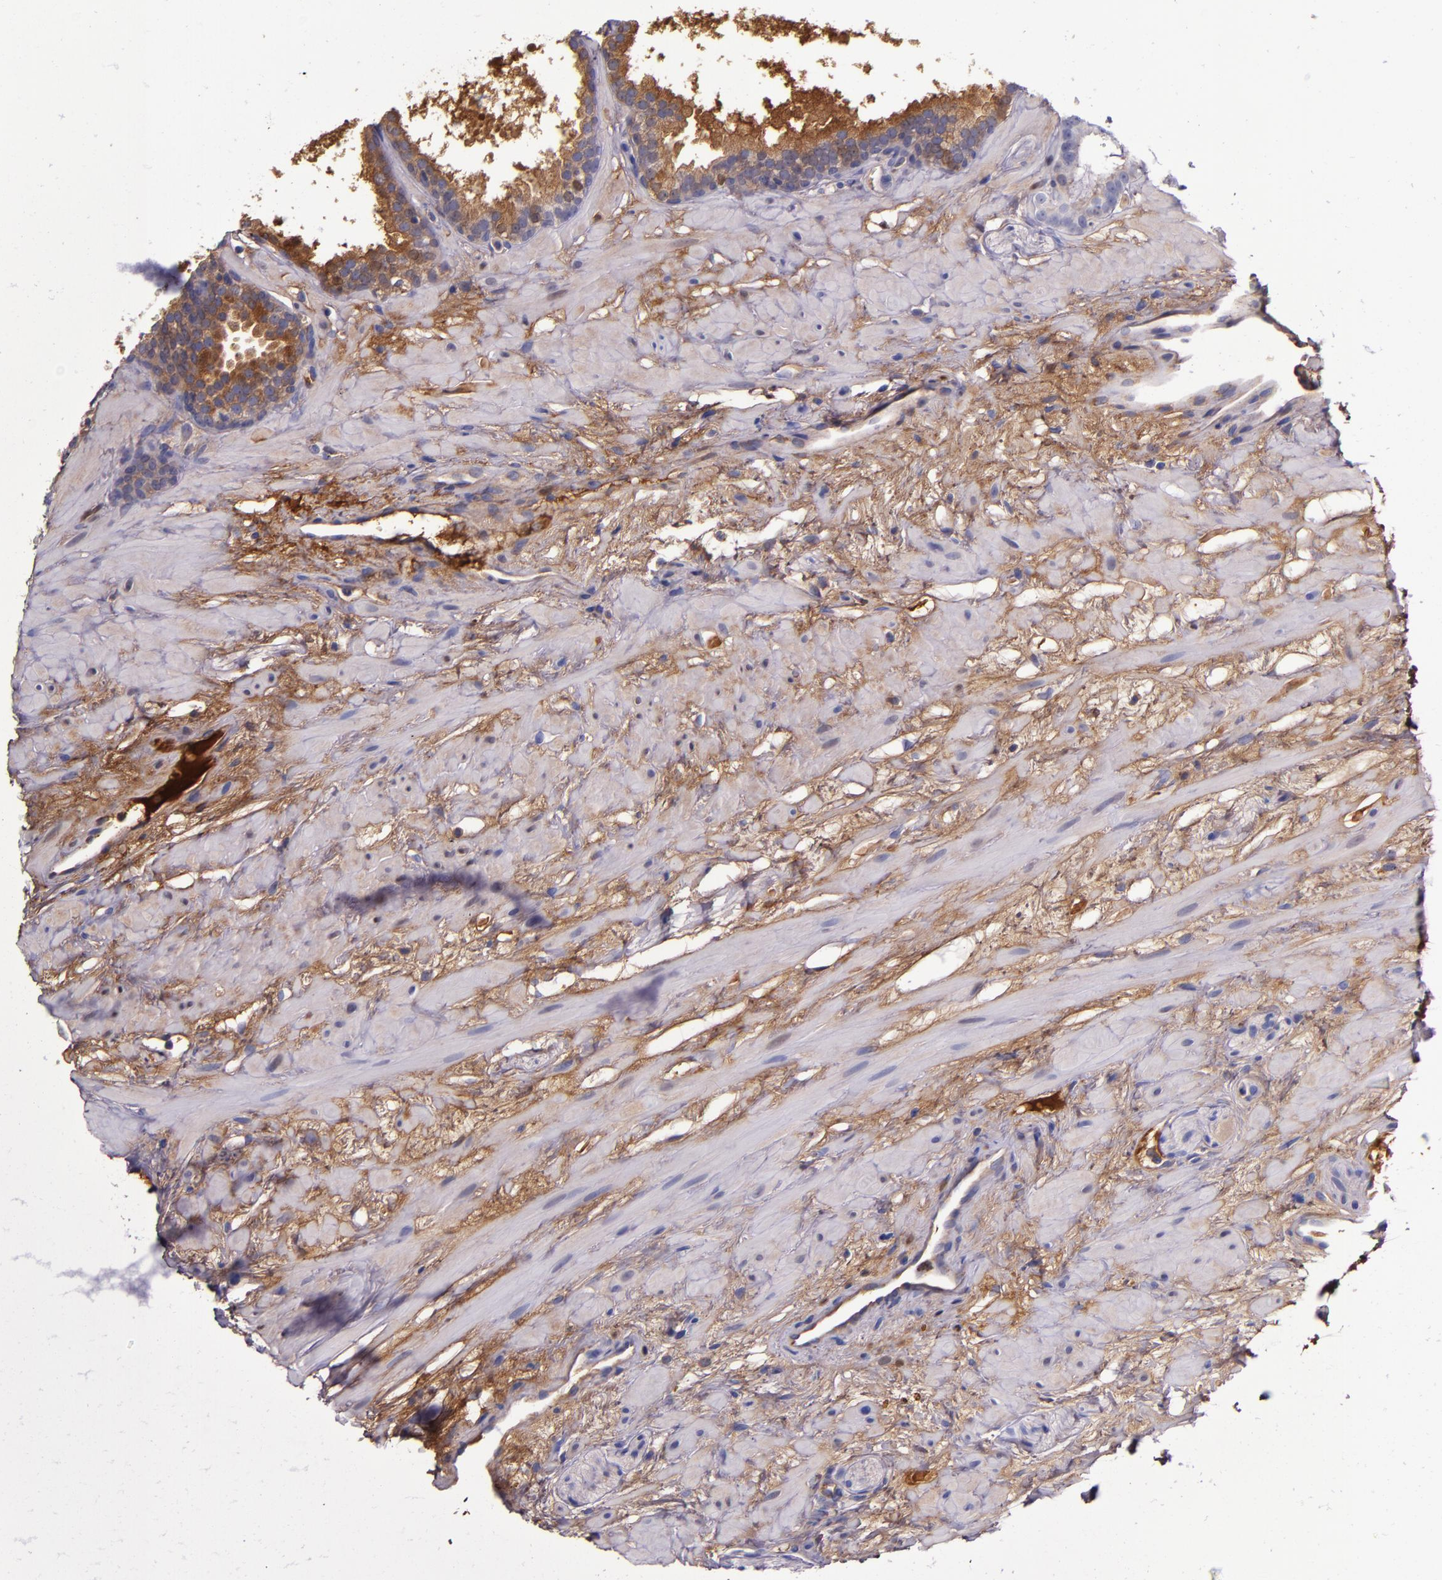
{"staining": {"intensity": "moderate", "quantity": "25%-75%", "location": "cytoplasmic/membranous"}, "tissue": "prostate cancer", "cell_type": "Tumor cells", "image_type": "cancer", "snomed": [{"axis": "morphology", "description": "Adenocarcinoma, Low grade"}, {"axis": "topography", "description": "Prostate"}], "caption": "Prostate cancer (adenocarcinoma (low-grade)) stained for a protein exhibits moderate cytoplasmic/membranous positivity in tumor cells.", "gene": "CLEC3B", "patient": {"sex": "male", "age": 57}}